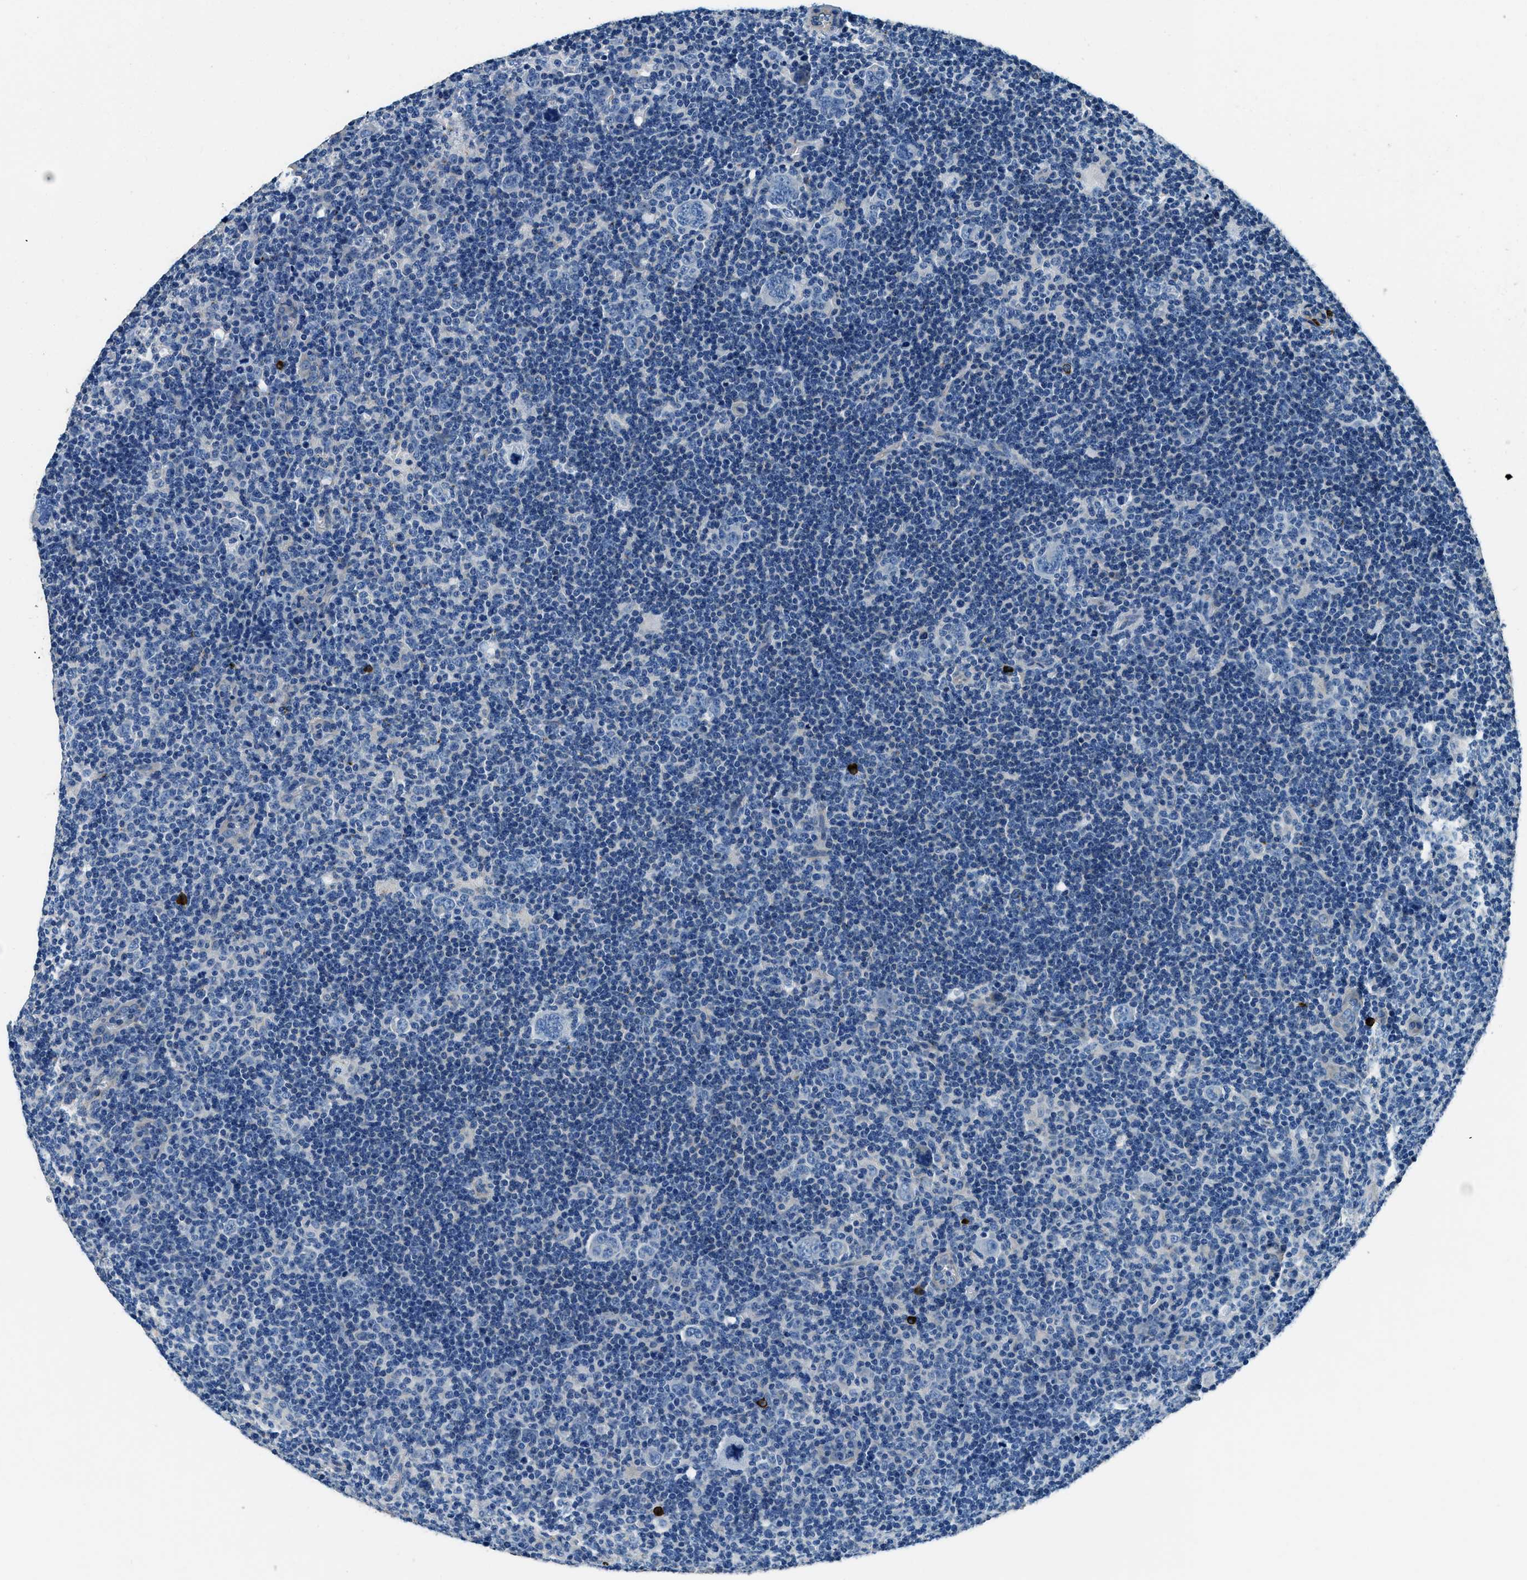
{"staining": {"intensity": "negative", "quantity": "none", "location": "none"}, "tissue": "lymphoma", "cell_type": "Tumor cells", "image_type": "cancer", "snomed": [{"axis": "morphology", "description": "Hodgkin's disease, NOS"}, {"axis": "topography", "description": "Lymph node"}], "caption": "Histopathology image shows no significant protein positivity in tumor cells of lymphoma.", "gene": "TMEM186", "patient": {"sex": "female", "age": 57}}